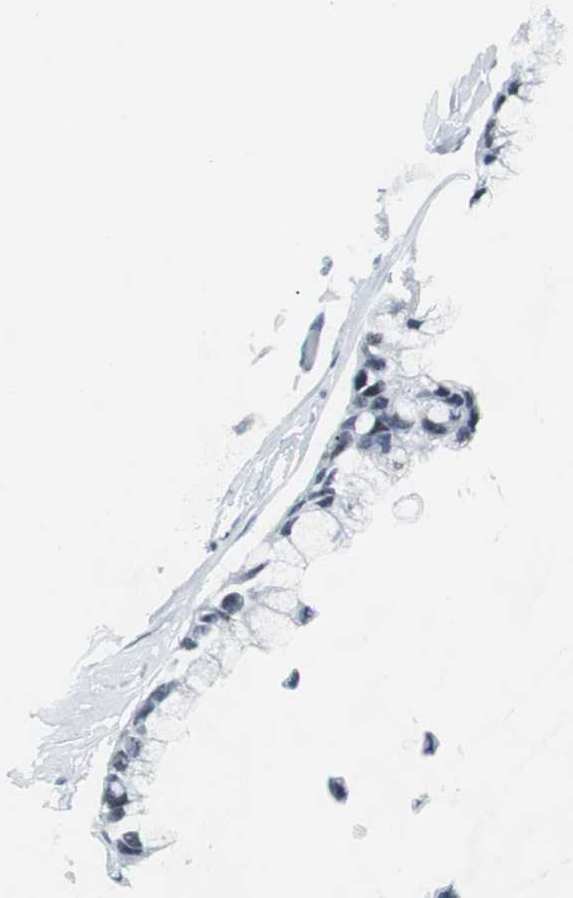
{"staining": {"intensity": "negative", "quantity": "none", "location": "none"}, "tissue": "ovarian cancer", "cell_type": "Tumor cells", "image_type": "cancer", "snomed": [{"axis": "morphology", "description": "Cystadenocarcinoma, mucinous, NOS"}, {"axis": "topography", "description": "Ovary"}], "caption": "Image shows no significant protein positivity in tumor cells of mucinous cystadenocarcinoma (ovarian).", "gene": "DOK1", "patient": {"sex": "female", "age": 39}}